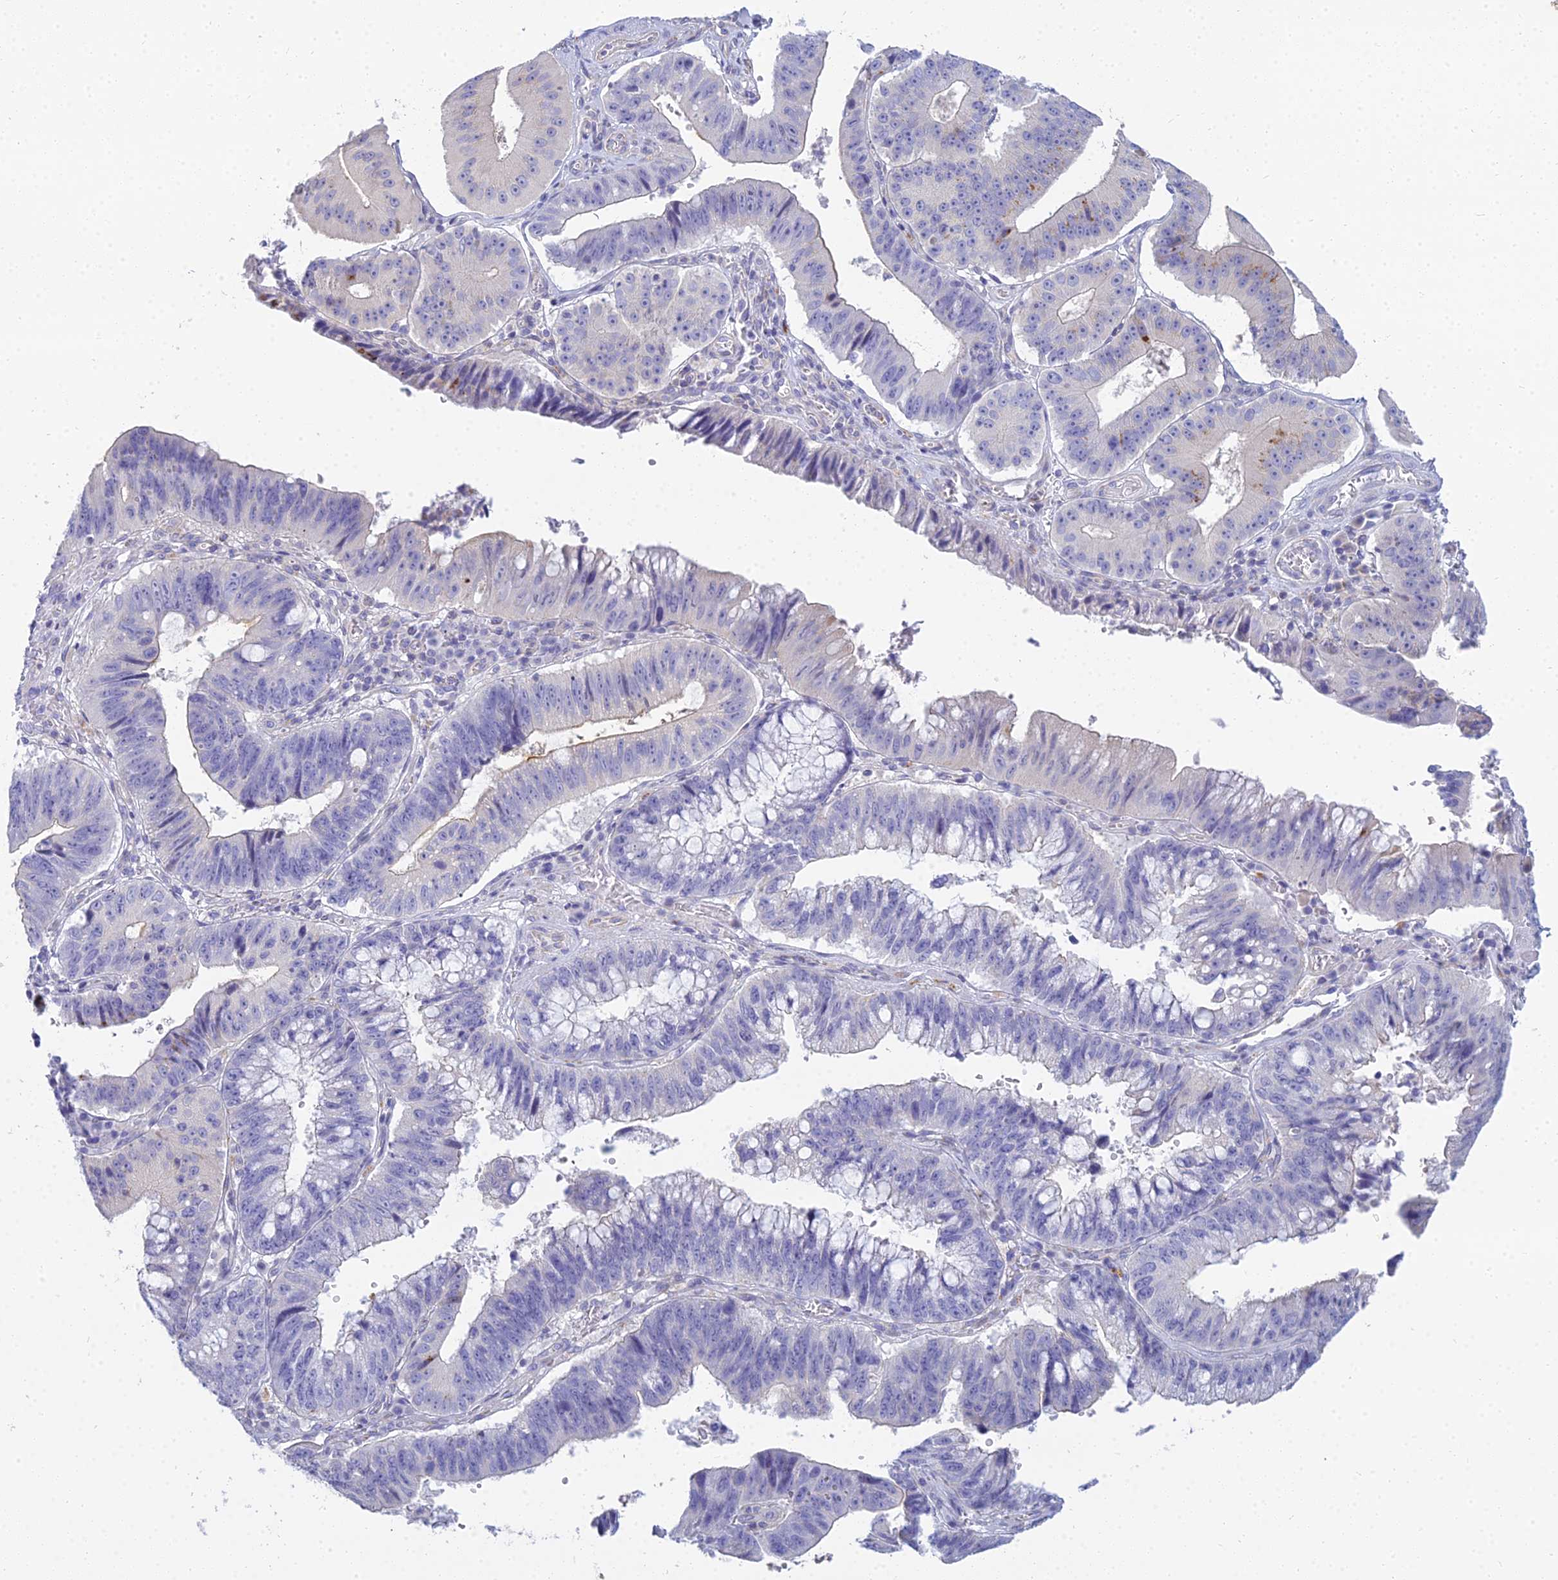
{"staining": {"intensity": "negative", "quantity": "none", "location": "none"}, "tissue": "stomach cancer", "cell_type": "Tumor cells", "image_type": "cancer", "snomed": [{"axis": "morphology", "description": "Adenocarcinoma, NOS"}, {"axis": "topography", "description": "Stomach"}], "caption": "The immunohistochemistry (IHC) micrograph has no significant expression in tumor cells of stomach cancer tissue.", "gene": "SMIM24", "patient": {"sex": "male", "age": 59}}